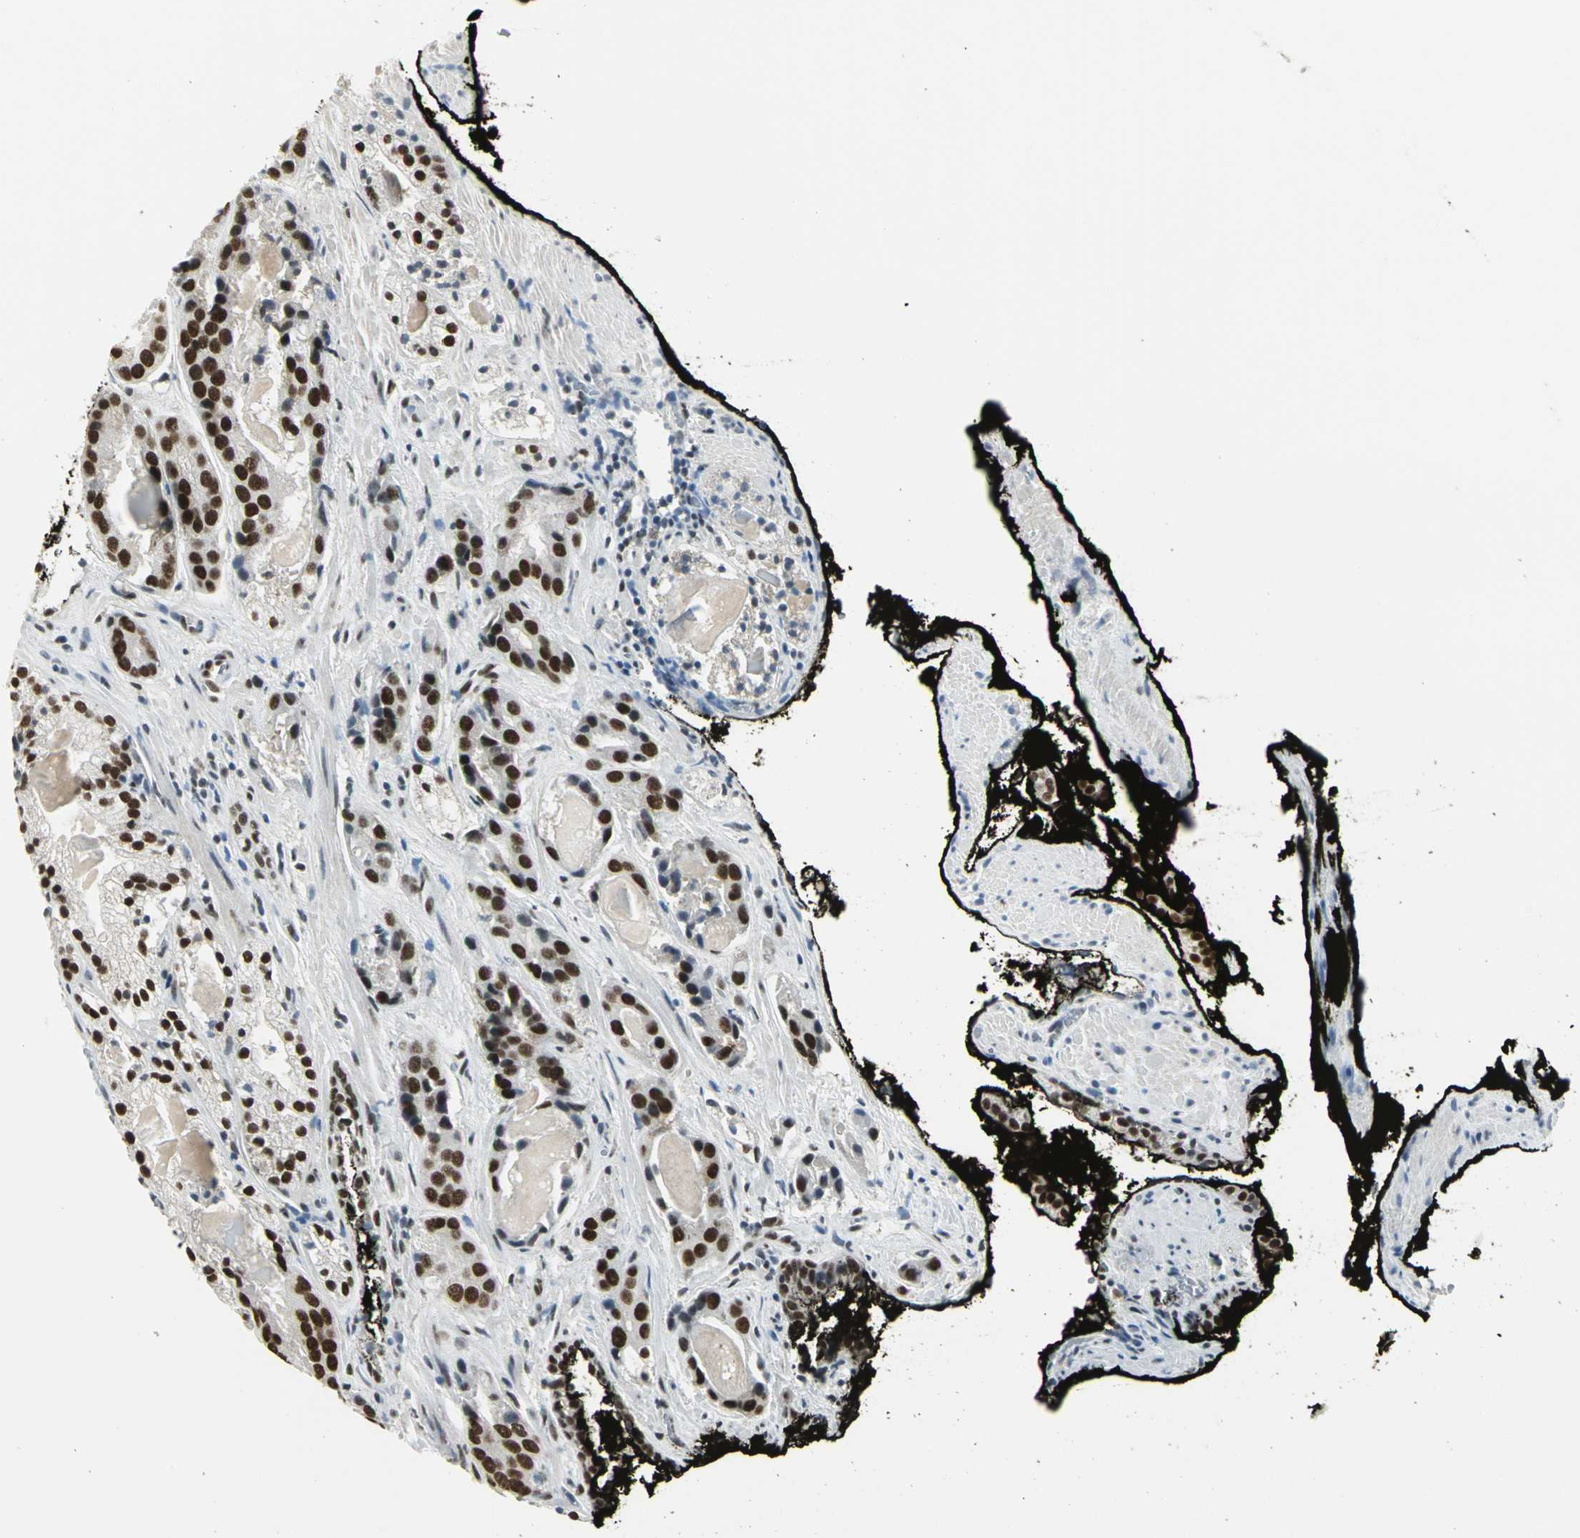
{"staining": {"intensity": "strong", "quantity": ">75%", "location": "nuclear"}, "tissue": "prostate cancer", "cell_type": "Tumor cells", "image_type": "cancer", "snomed": [{"axis": "morphology", "description": "Adenocarcinoma, High grade"}, {"axis": "topography", "description": "Prostate"}], "caption": "A micrograph showing strong nuclear positivity in about >75% of tumor cells in high-grade adenocarcinoma (prostate), as visualized by brown immunohistochemical staining.", "gene": "ADNP", "patient": {"sex": "male", "age": 58}}